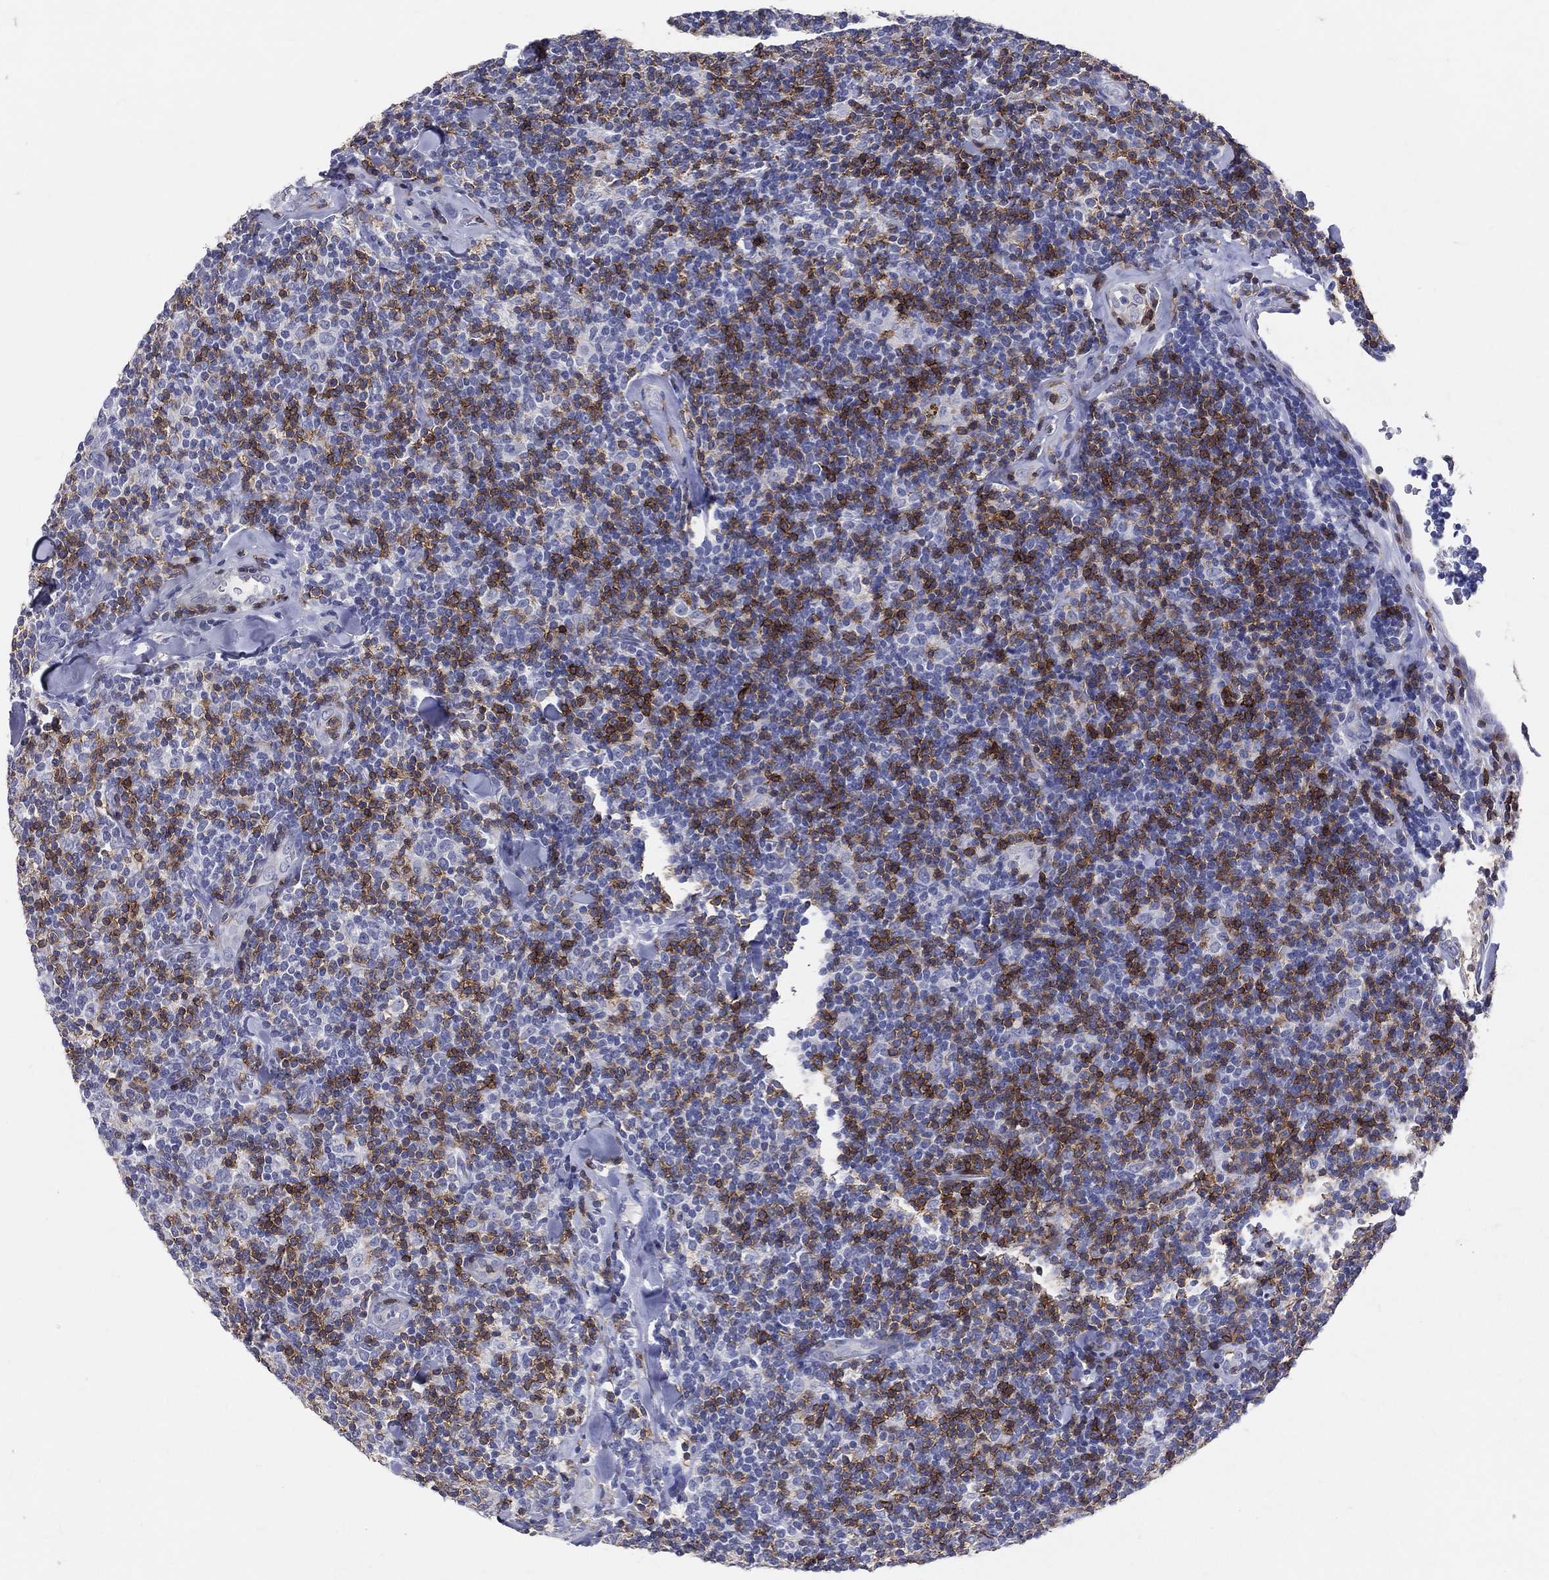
{"staining": {"intensity": "strong", "quantity": "25%-75%", "location": "cytoplasmic/membranous"}, "tissue": "lymphoma", "cell_type": "Tumor cells", "image_type": "cancer", "snomed": [{"axis": "morphology", "description": "Malignant lymphoma, non-Hodgkin's type, Low grade"}, {"axis": "topography", "description": "Lymph node"}], "caption": "Immunohistochemistry histopathology image of low-grade malignant lymphoma, non-Hodgkin's type stained for a protein (brown), which demonstrates high levels of strong cytoplasmic/membranous expression in about 25%-75% of tumor cells.", "gene": "LAT", "patient": {"sex": "female", "age": 56}}